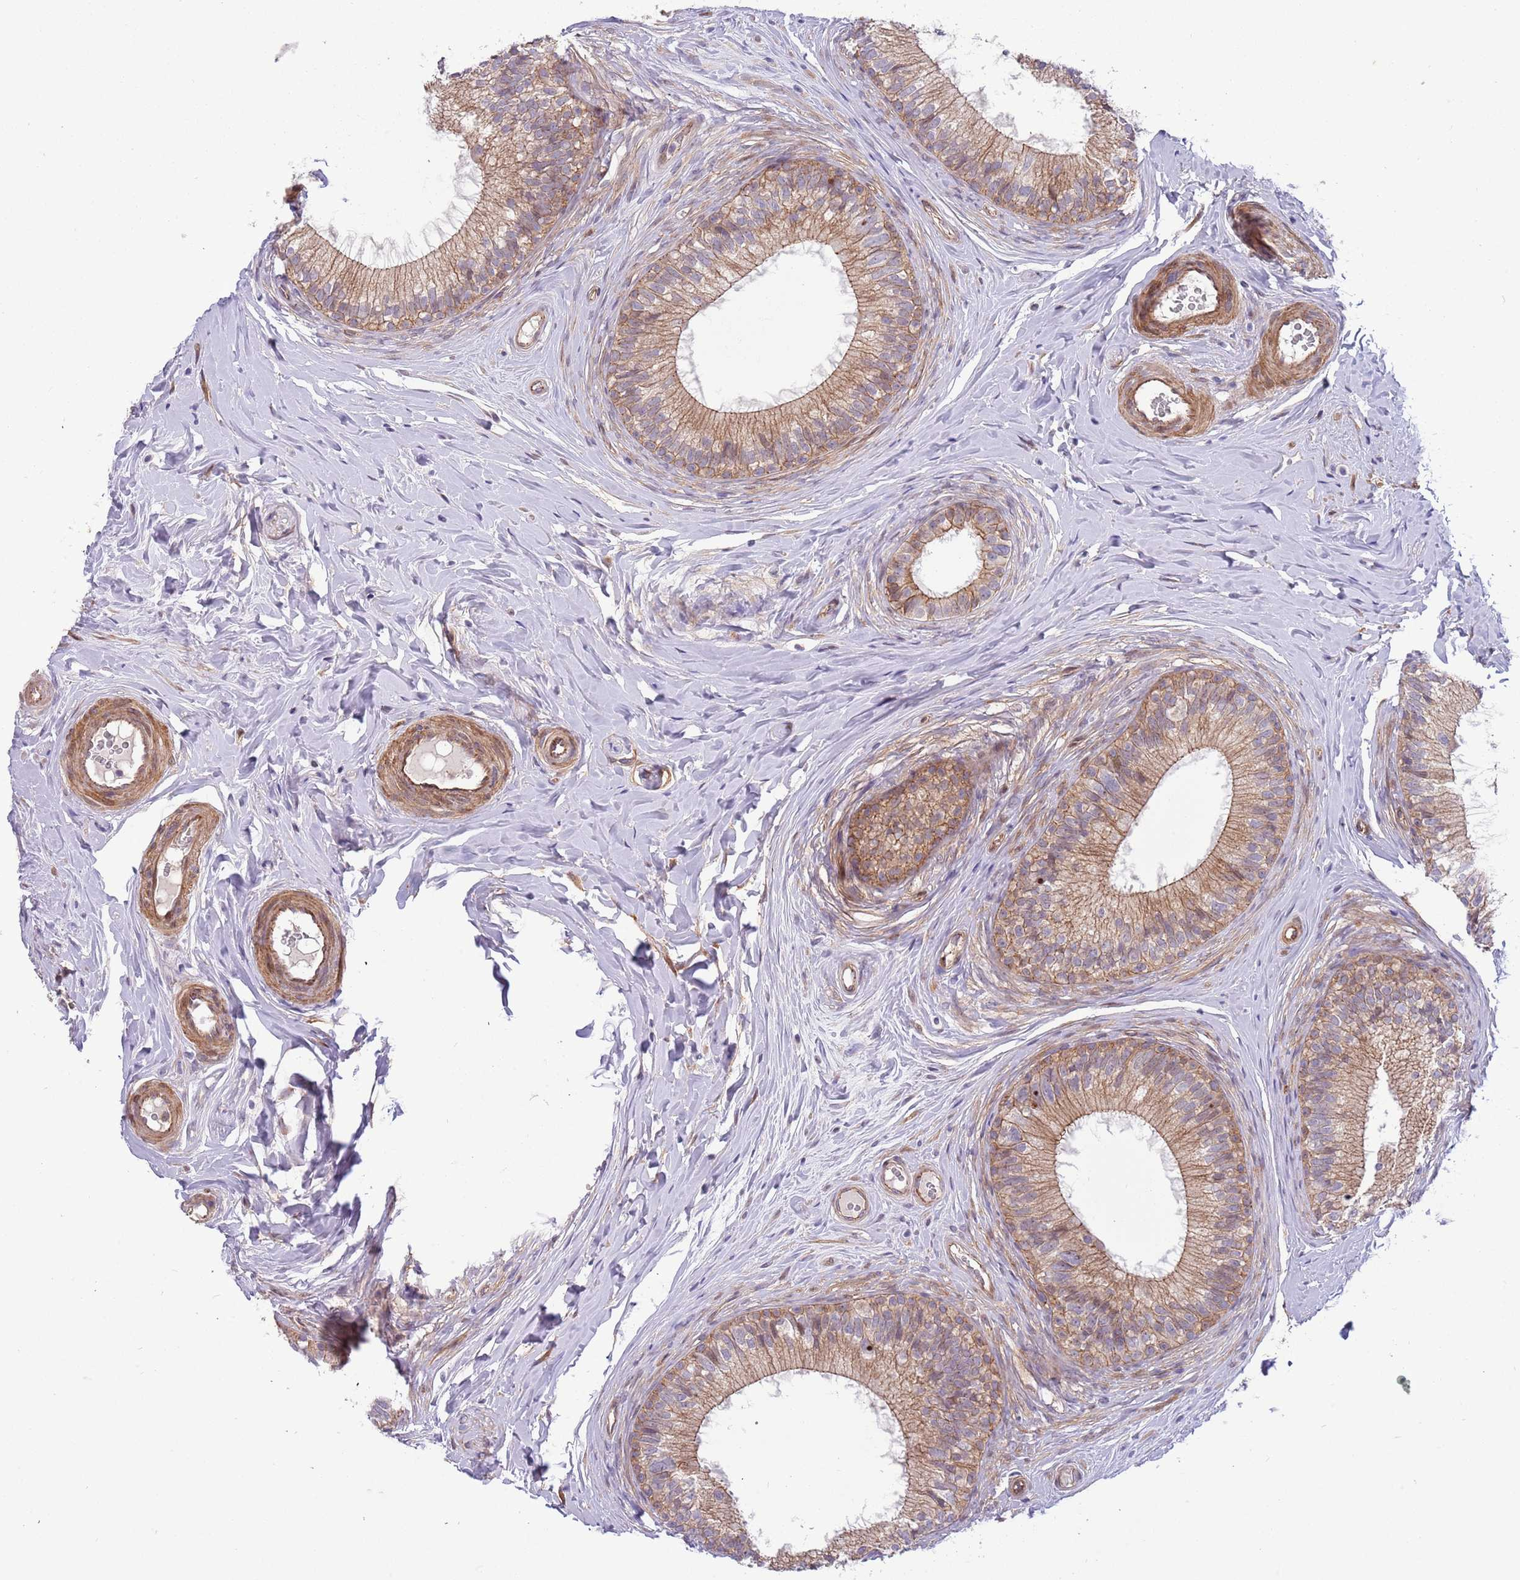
{"staining": {"intensity": "moderate", "quantity": ">75%", "location": "cytoplasmic/membranous"}, "tissue": "epididymis", "cell_type": "Glandular cells", "image_type": "normal", "snomed": [{"axis": "morphology", "description": "Normal tissue, NOS"}, {"axis": "topography", "description": "Epididymis"}], "caption": "Normal epididymis exhibits moderate cytoplasmic/membranous expression in approximately >75% of glandular cells.", "gene": "ITGB6", "patient": {"sex": "male", "age": 33}}